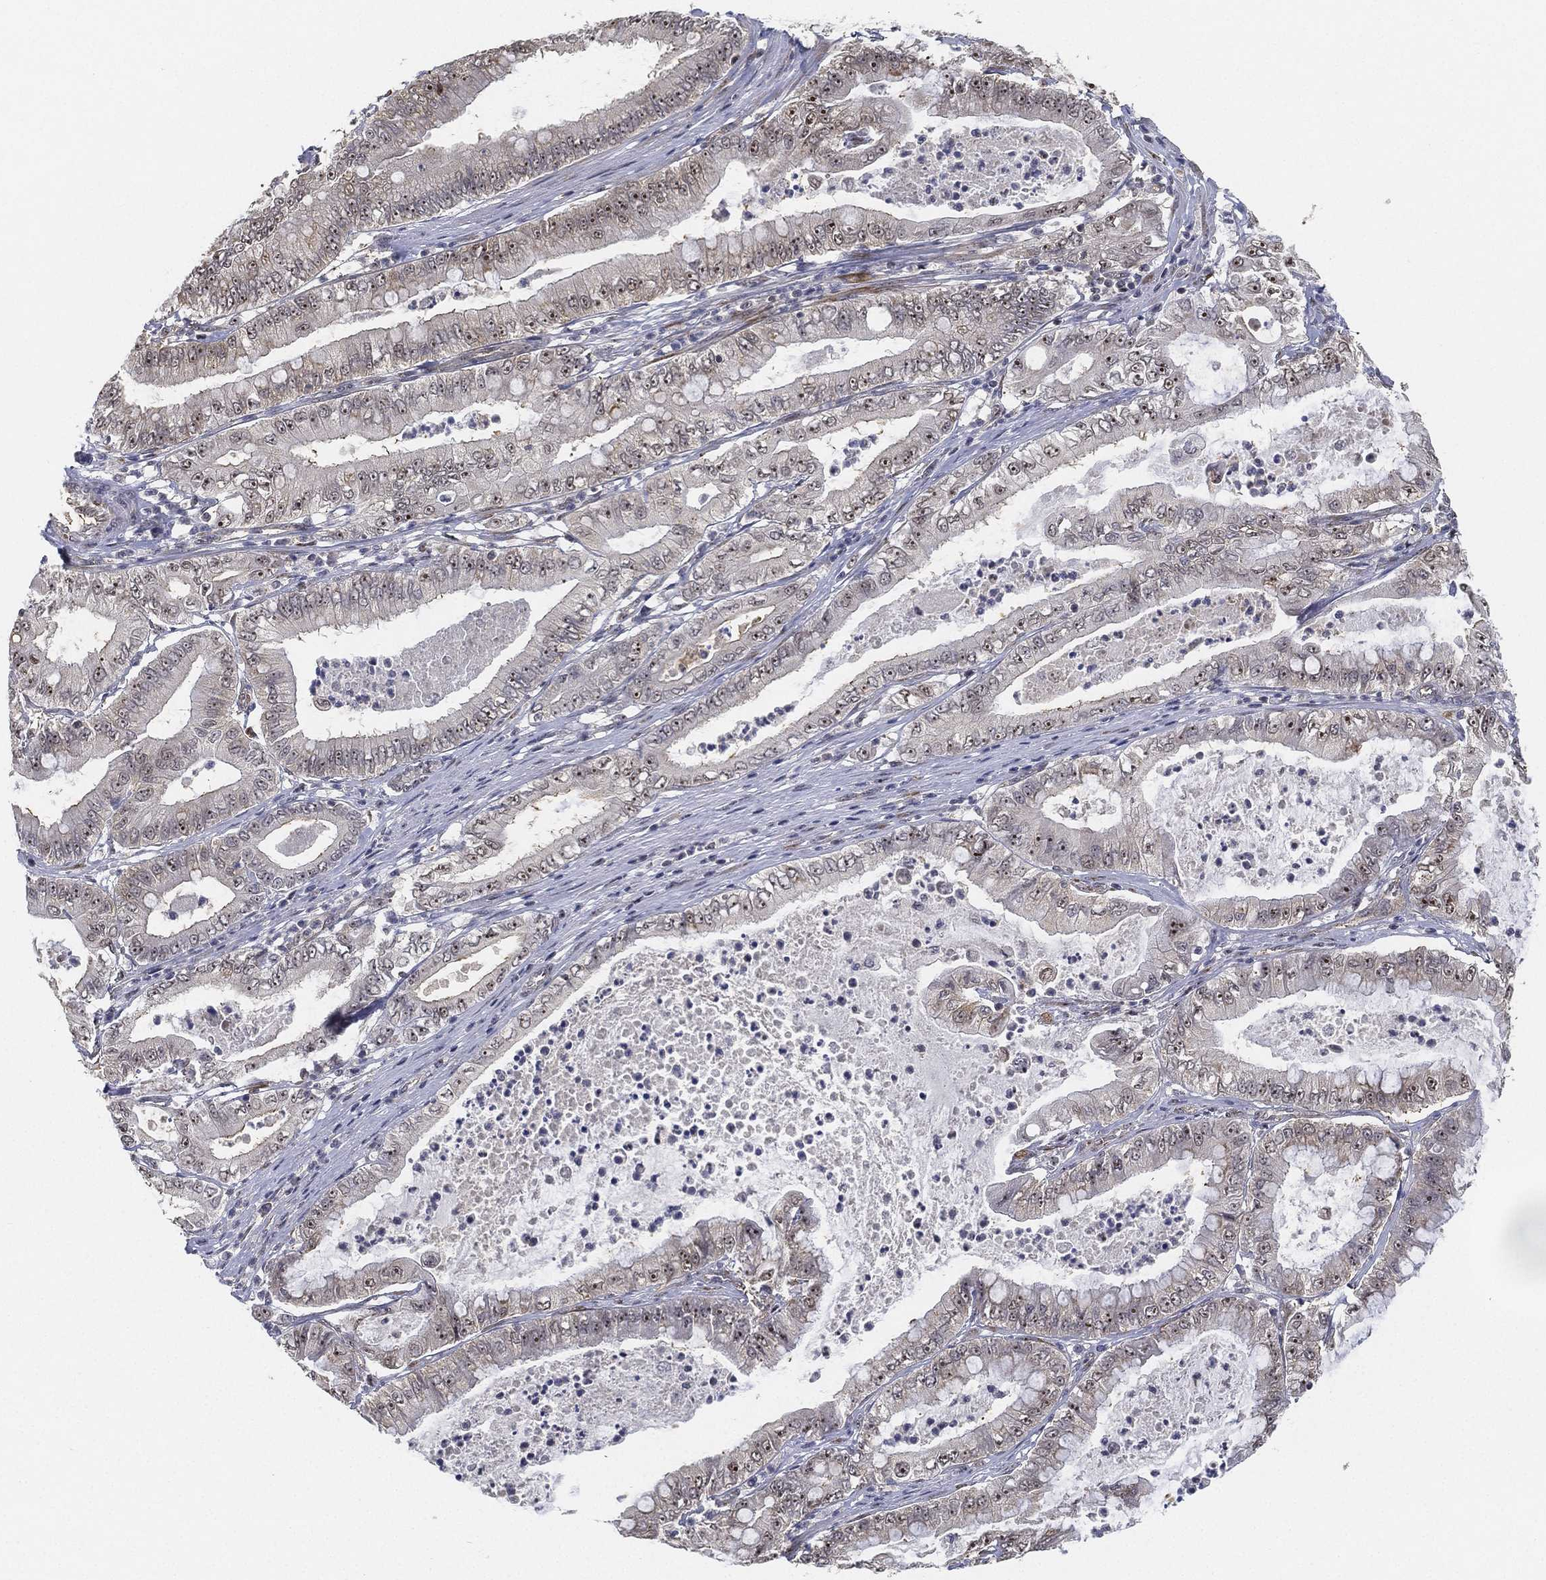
{"staining": {"intensity": "moderate", "quantity": "25%-75%", "location": "nuclear"}, "tissue": "pancreatic cancer", "cell_type": "Tumor cells", "image_type": "cancer", "snomed": [{"axis": "morphology", "description": "Adenocarcinoma, NOS"}, {"axis": "topography", "description": "Pancreas"}], "caption": "Protein staining exhibits moderate nuclear expression in approximately 25%-75% of tumor cells in pancreatic cancer (adenocarcinoma).", "gene": "PPP1R16B", "patient": {"sex": "male", "age": 71}}